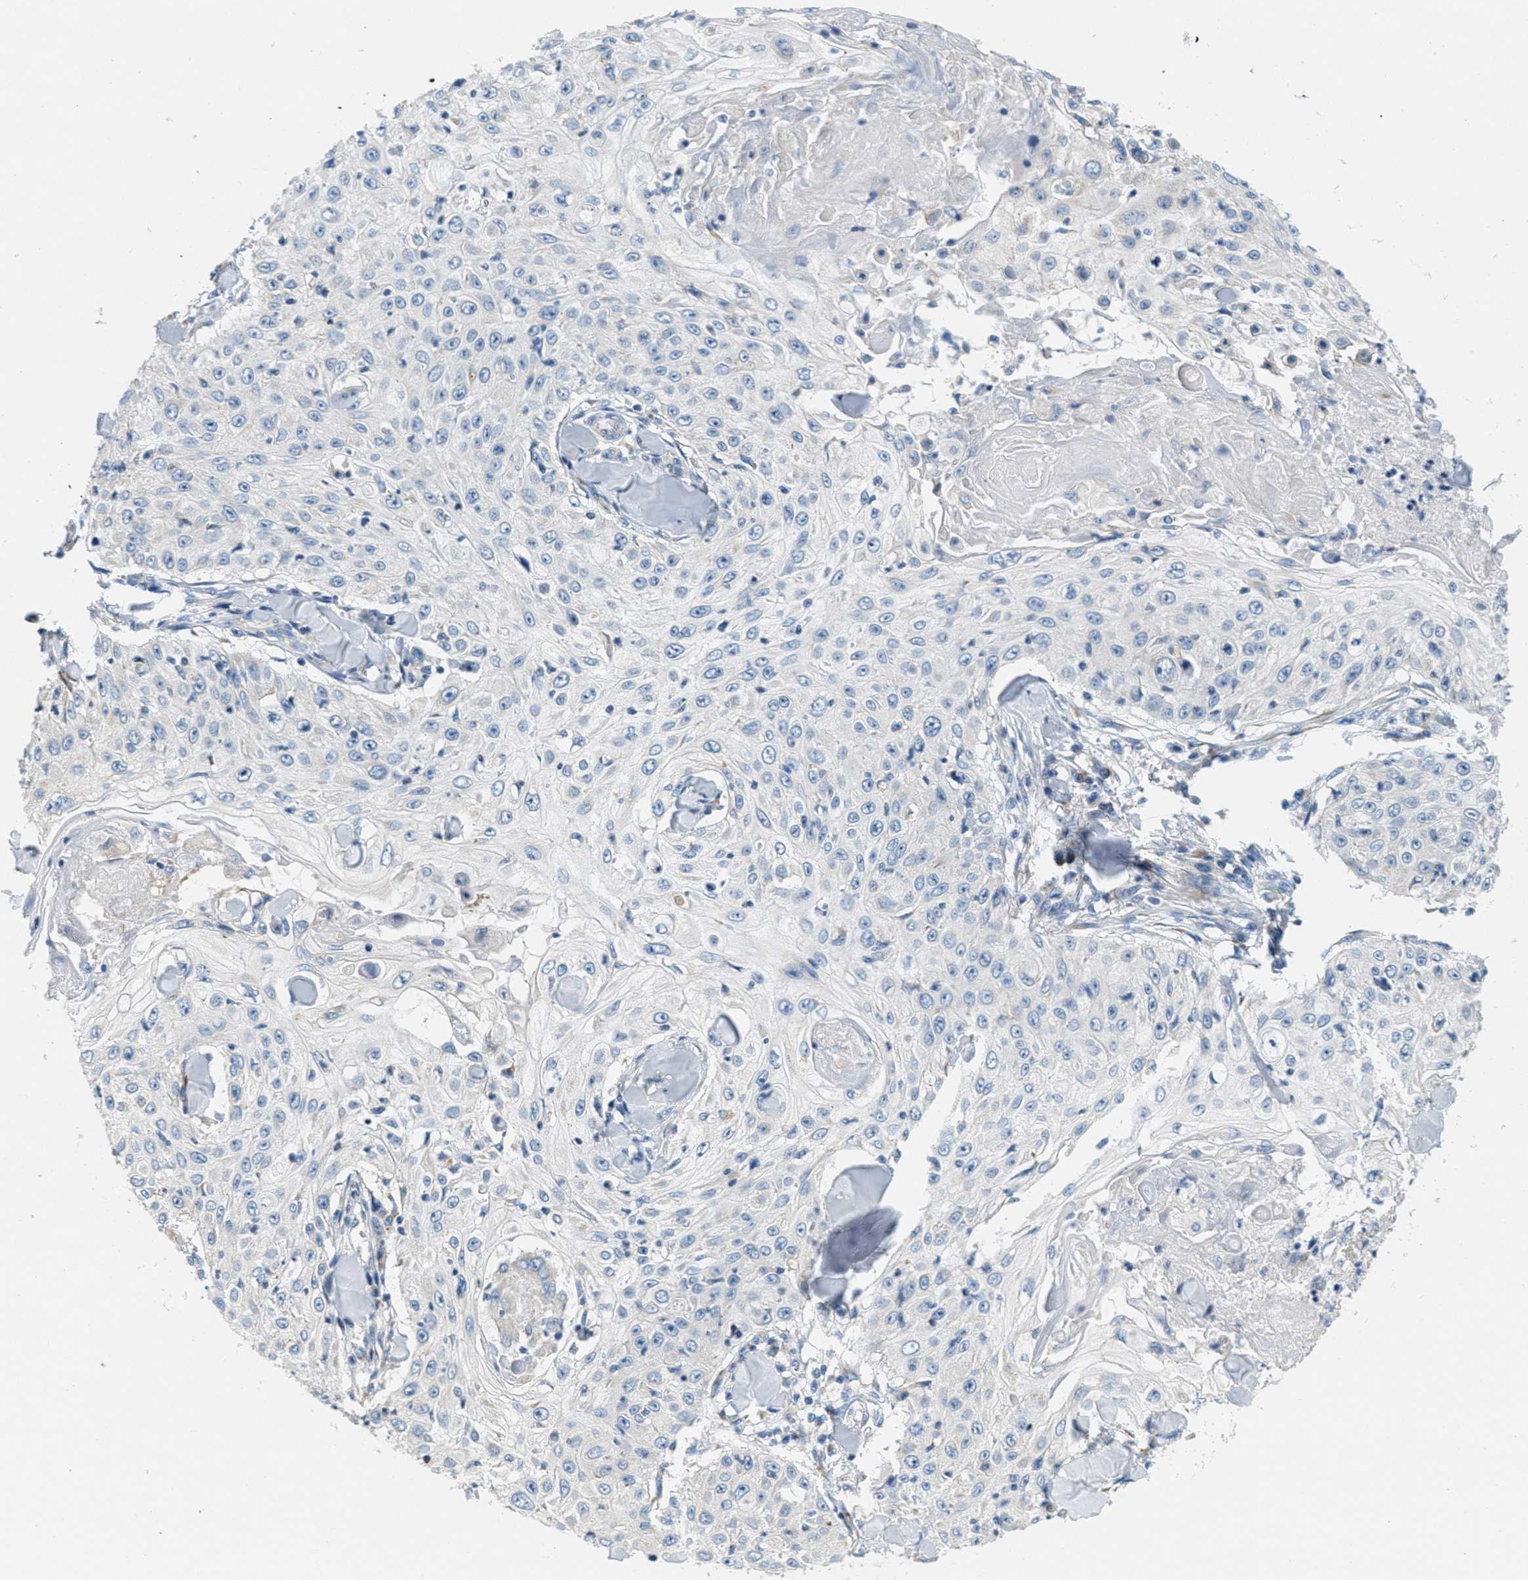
{"staining": {"intensity": "negative", "quantity": "none", "location": "none"}, "tissue": "skin cancer", "cell_type": "Tumor cells", "image_type": "cancer", "snomed": [{"axis": "morphology", "description": "Squamous cell carcinoma, NOS"}, {"axis": "topography", "description": "Skin"}], "caption": "This is a photomicrograph of immunohistochemistry (IHC) staining of squamous cell carcinoma (skin), which shows no positivity in tumor cells.", "gene": "CA4", "patient": {"sex": "male", "age": 86}}